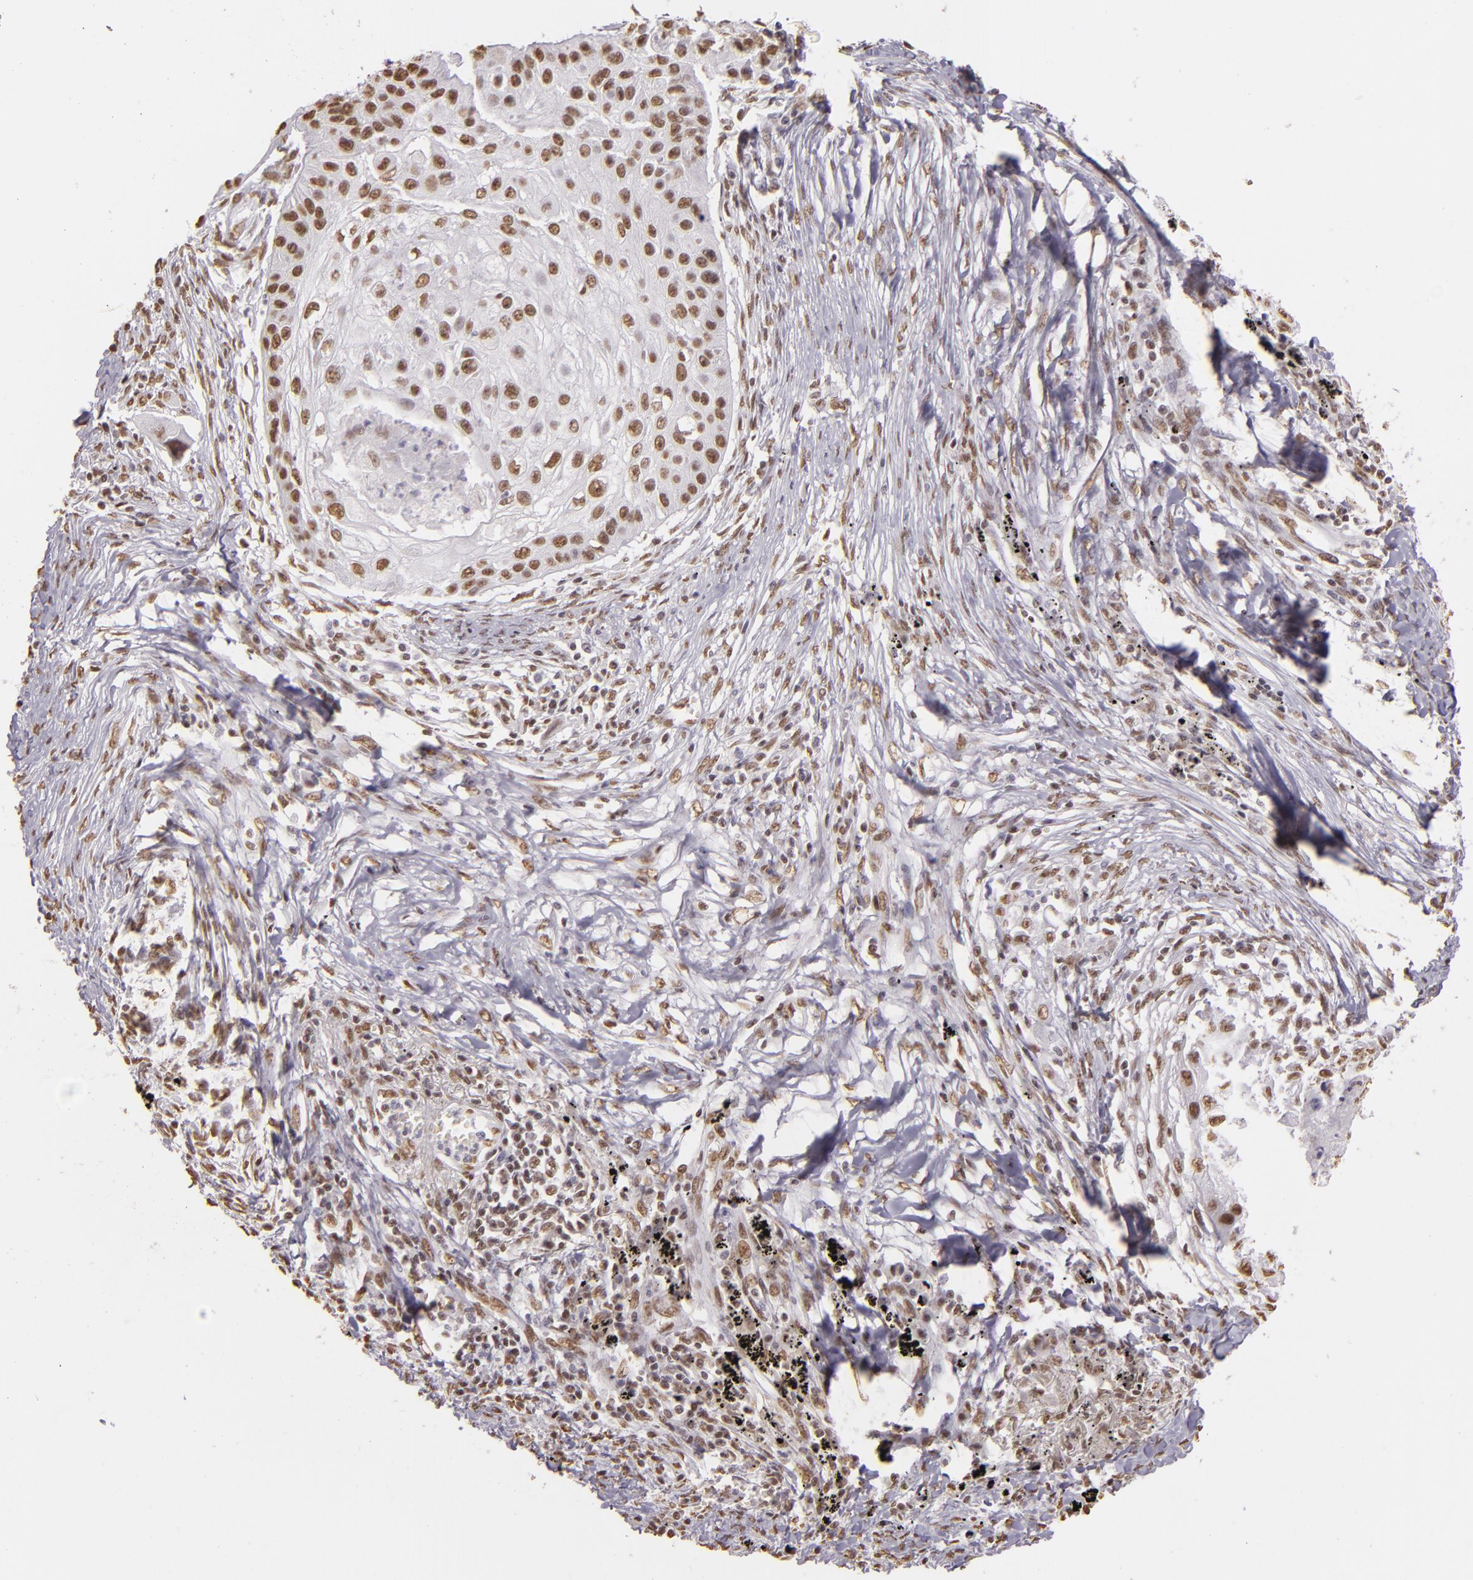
{"staining": {"intensity": "weak", "quantity": ">75%", "location": "nuclear"}, "tissue": "lung cancer", "cell_type": "Tumor cells", "image_type": "cancer", "snomed": [{"axis": "morphology", "description": "Squamous cell carcinoma, NOS"}, {"axis": "topography", "description": "Lung"}], "caption": "Squamous cell carcinoma (lung) stained for a protein shows weak nuclear positivity in tumor cells. (IHC, brightfield microscopy, high magnification).", "gene": "PAPOLA", "patient": {"sex": "male", "age": 71}}